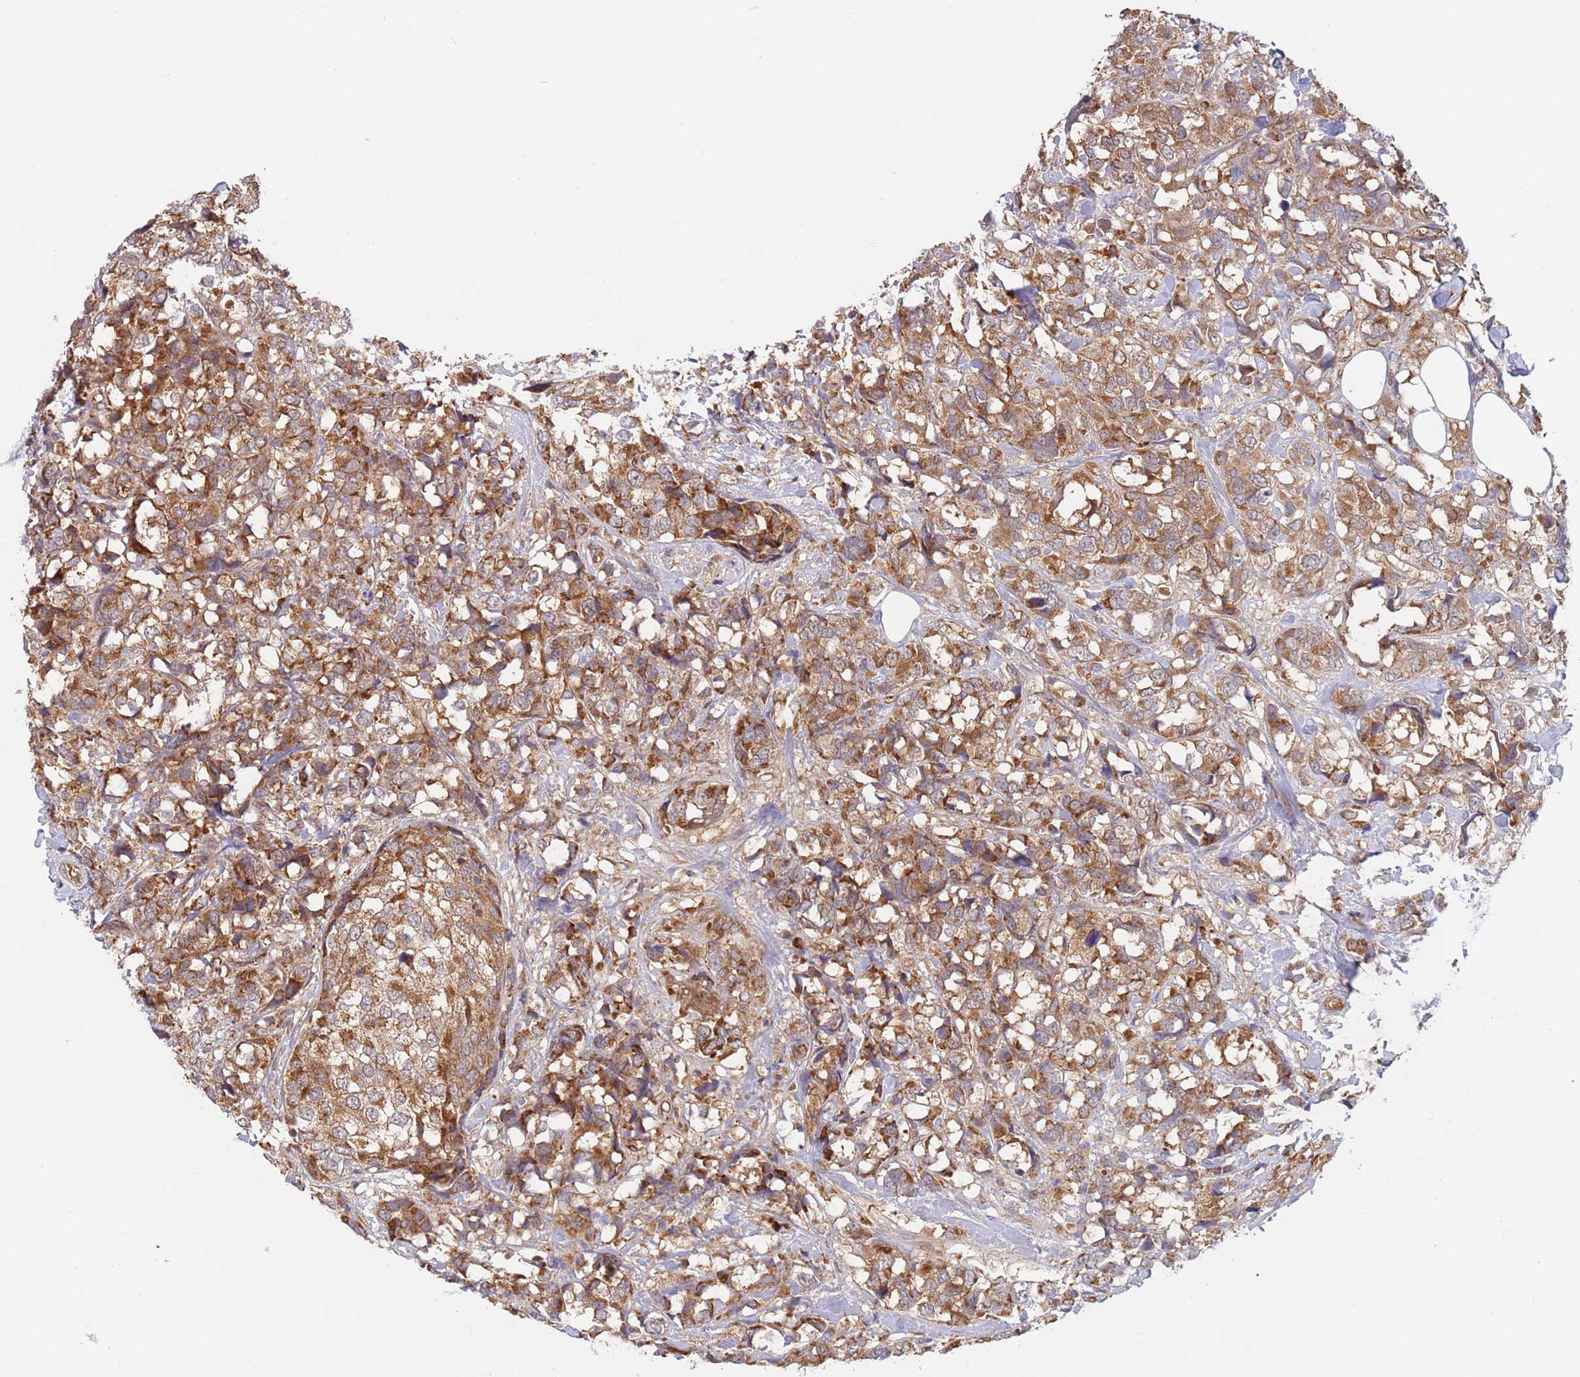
{"staining": {"intensity": "strong", "quantity": ">75%", "location": "cytoplasmic/membranous"}, "tissue": "breast cancer", "cell_type": "Tumor cells", "image_type": "cancer", "snomed": [{"axis": "morphology", "description": "Lobular carcinoma"}, {"axis": "topography", "description": "Breast"}], "caption": "Protein expression analysis of lobular carcinoma (breast) demonstrates strong cytoplasmic/membranous expression in about >75% of tumor cells. Using DAB (3,3'-diaminobenzidine) (brown) and hematoxylin (blue) stains, captured at high magnification using brightfield microscopy.", "gene": "GUK1", "patient": {"sex": "female", "age": 59}}